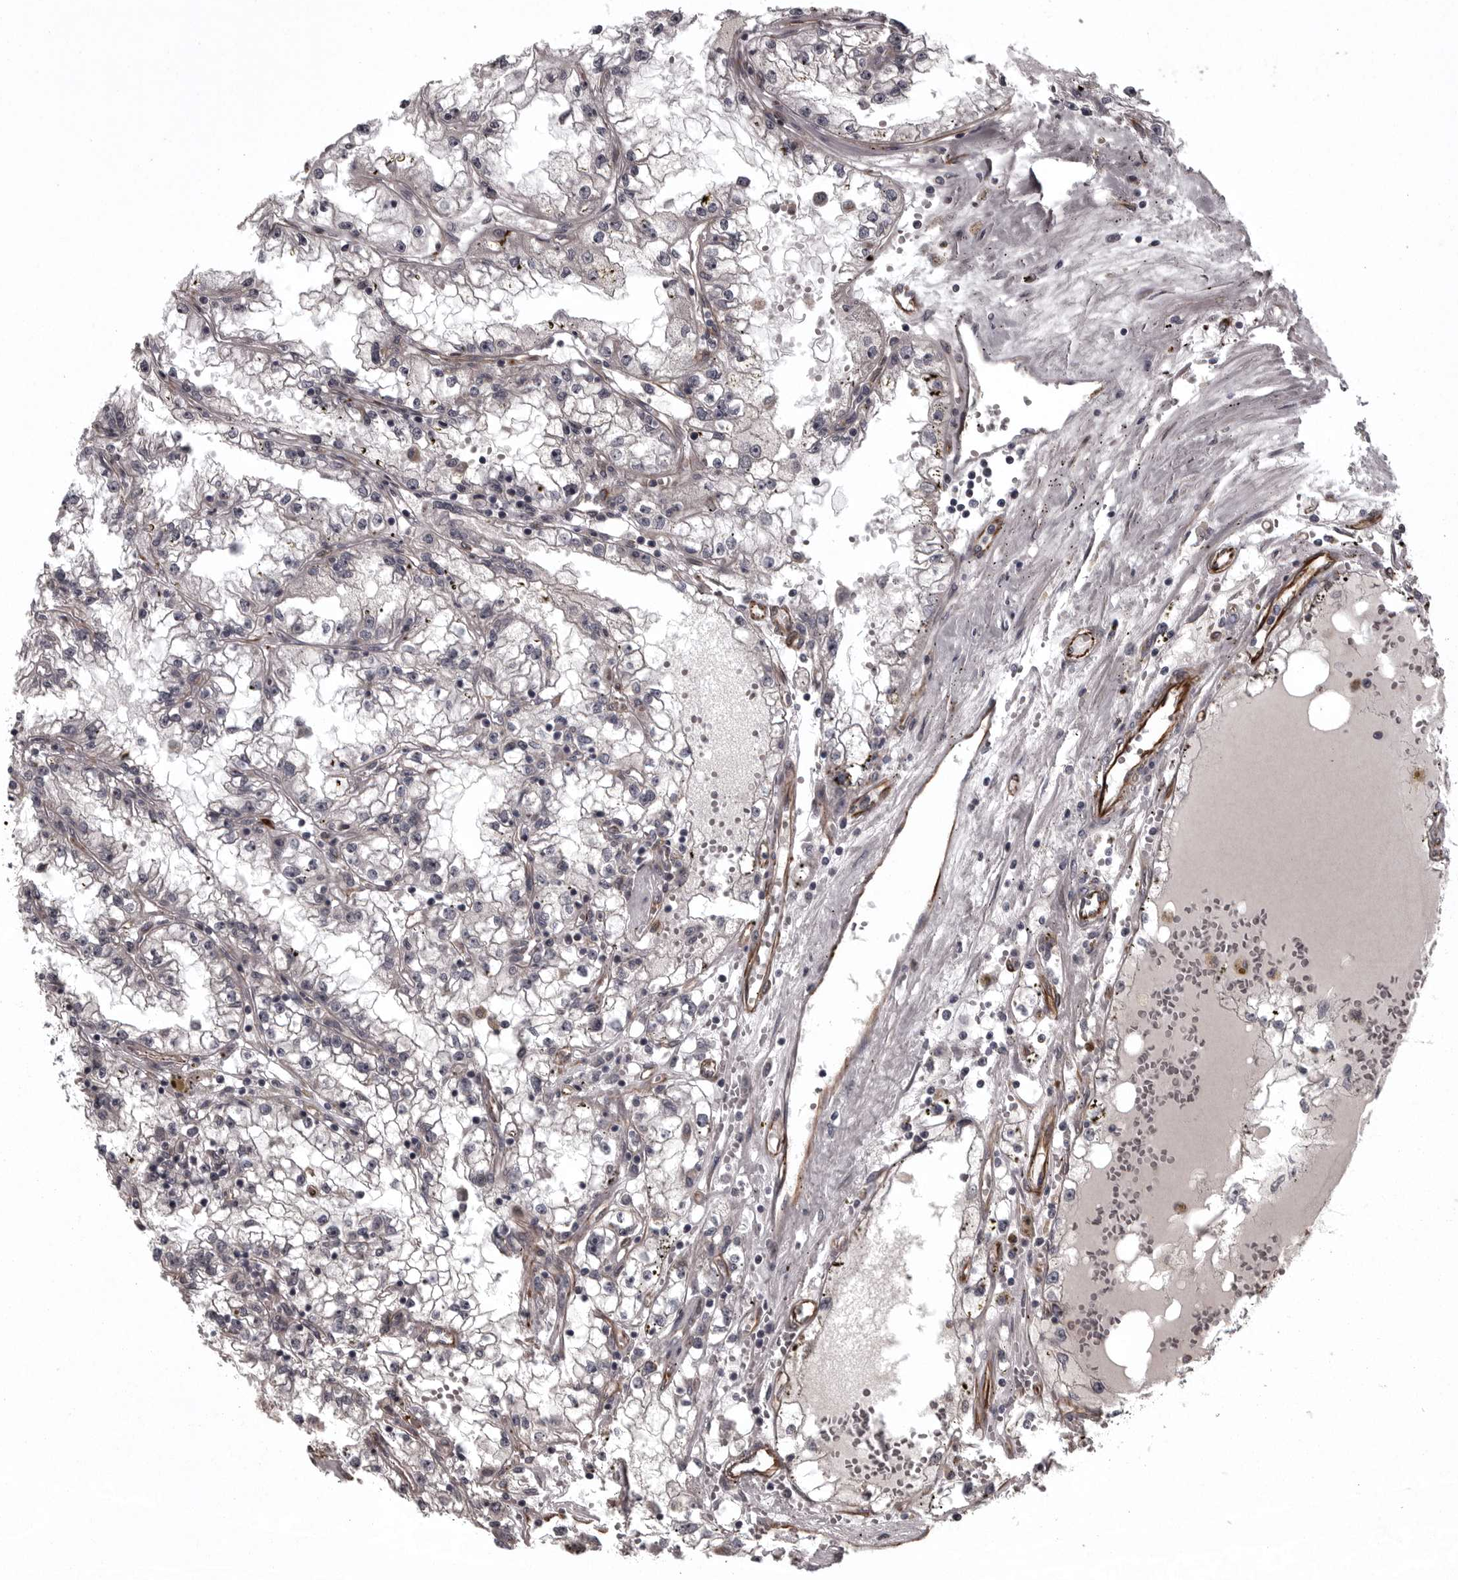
{"staining": {"intensity": "negative", "quantity": "none", "location": "none"}, "tissue": "renal cancer", "cell_type": "Tumor cells", "image_type": "cancer", "snomed": [{"axis": "morphology", "description": "Adenocarcinoma, NOS"}, {"axis": "topography", "description": "Kidney"}], "caption": "Immunohistochemistry image of renal cancer stained for a protein (brown), which shows no positivity in tumor cells.", "gene": "FAAP100", "patient": {"sex": "male", "age": 56}}